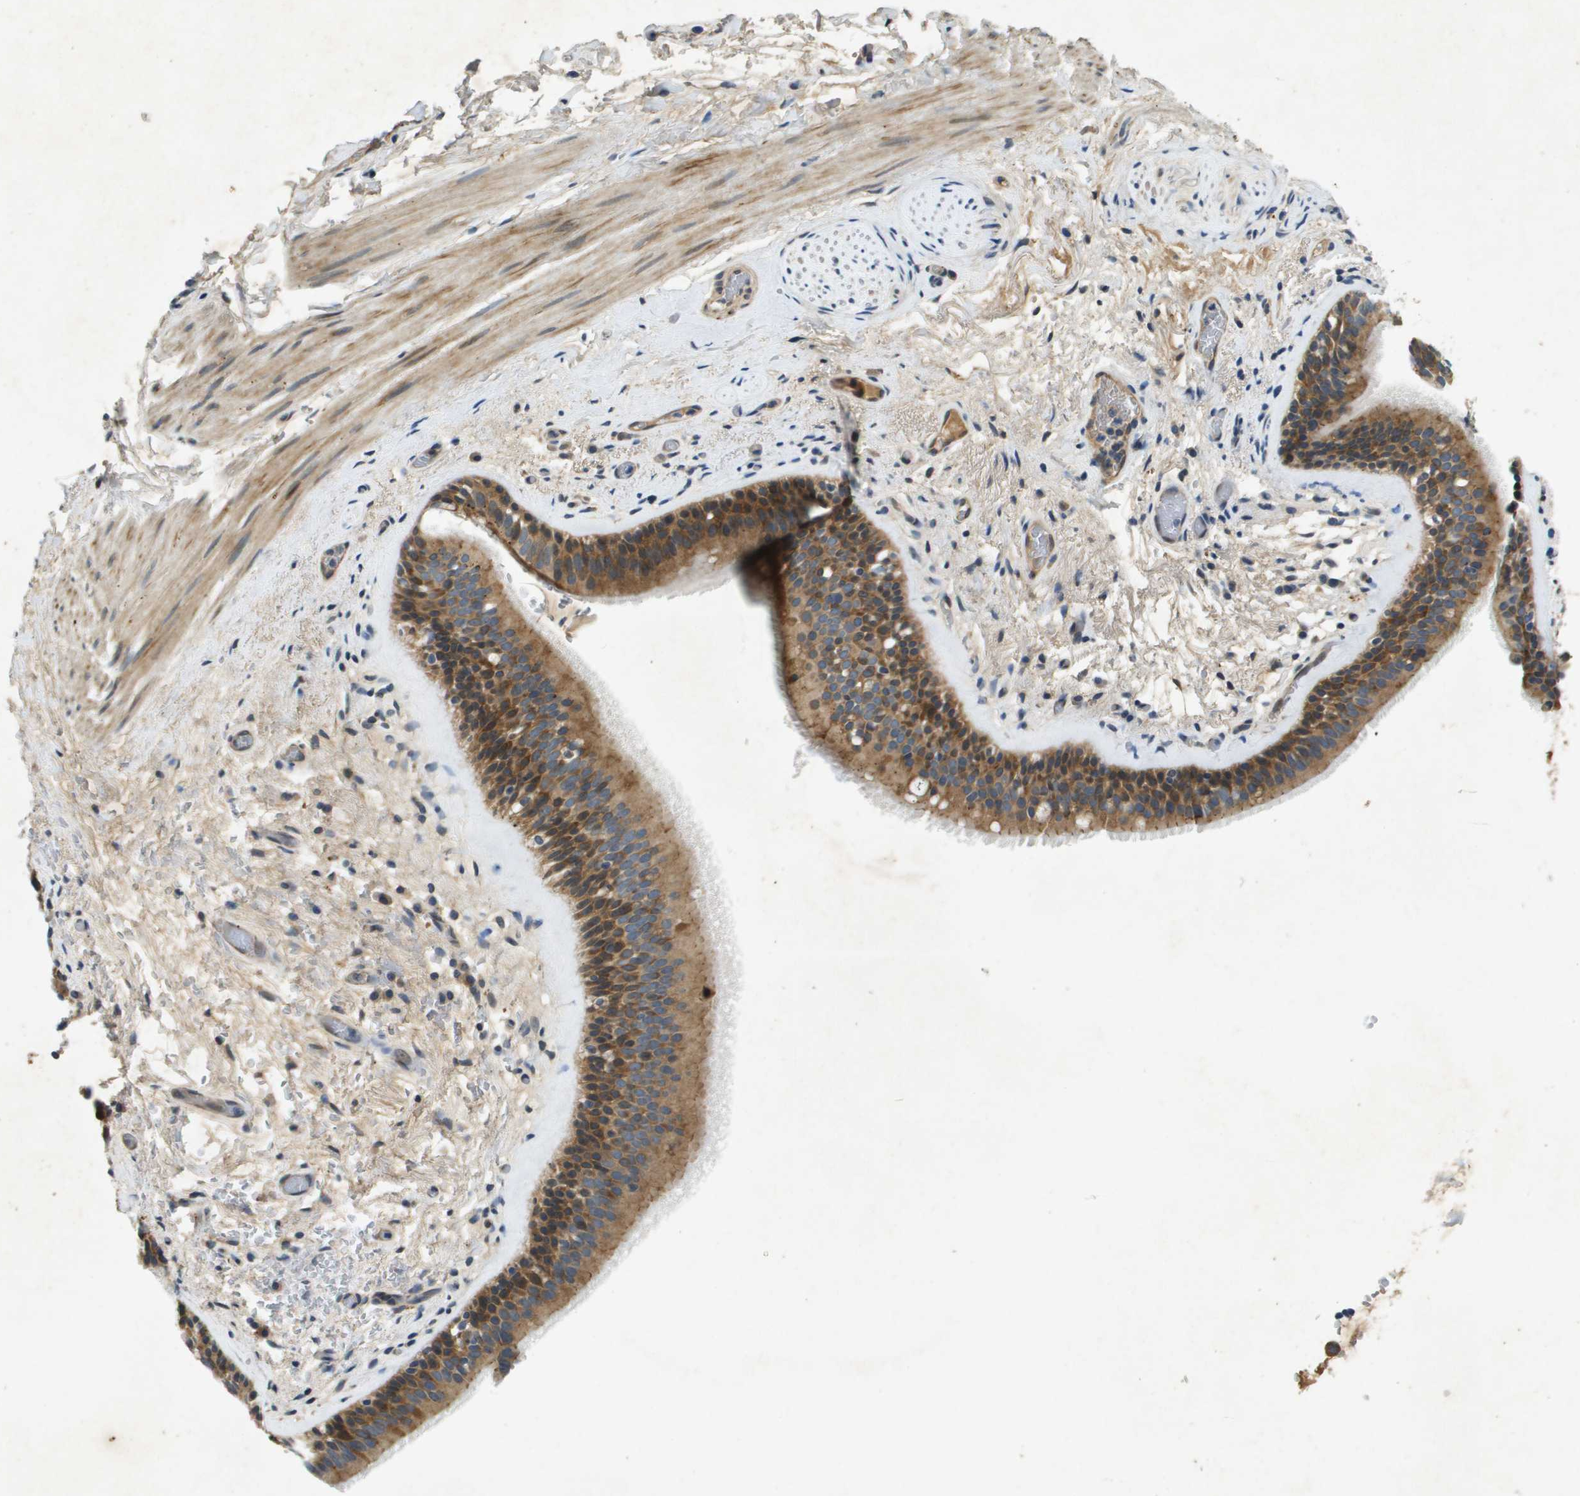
{"staining": {"intensity": "moderate", "quantity": ">75%", "location": "cytoplasmic/membranous"}, "tissue": "bronchus", "cell_type": "Respiratory epithelial cells", "image_type": "normal", "snomed": [{"axis": "morphology", "description": "Normal tissue, NOS"}, {"axis": "topography", "description": "Cartilage tissue"}], "caption": "A brown stain shows moderate cytoplasmic/membranous staining of a protein in respiratory epithelial cells of unremarkable bronchus.", "gene": "PGAP3", "patient": {"sex": "female", "age": 63}}